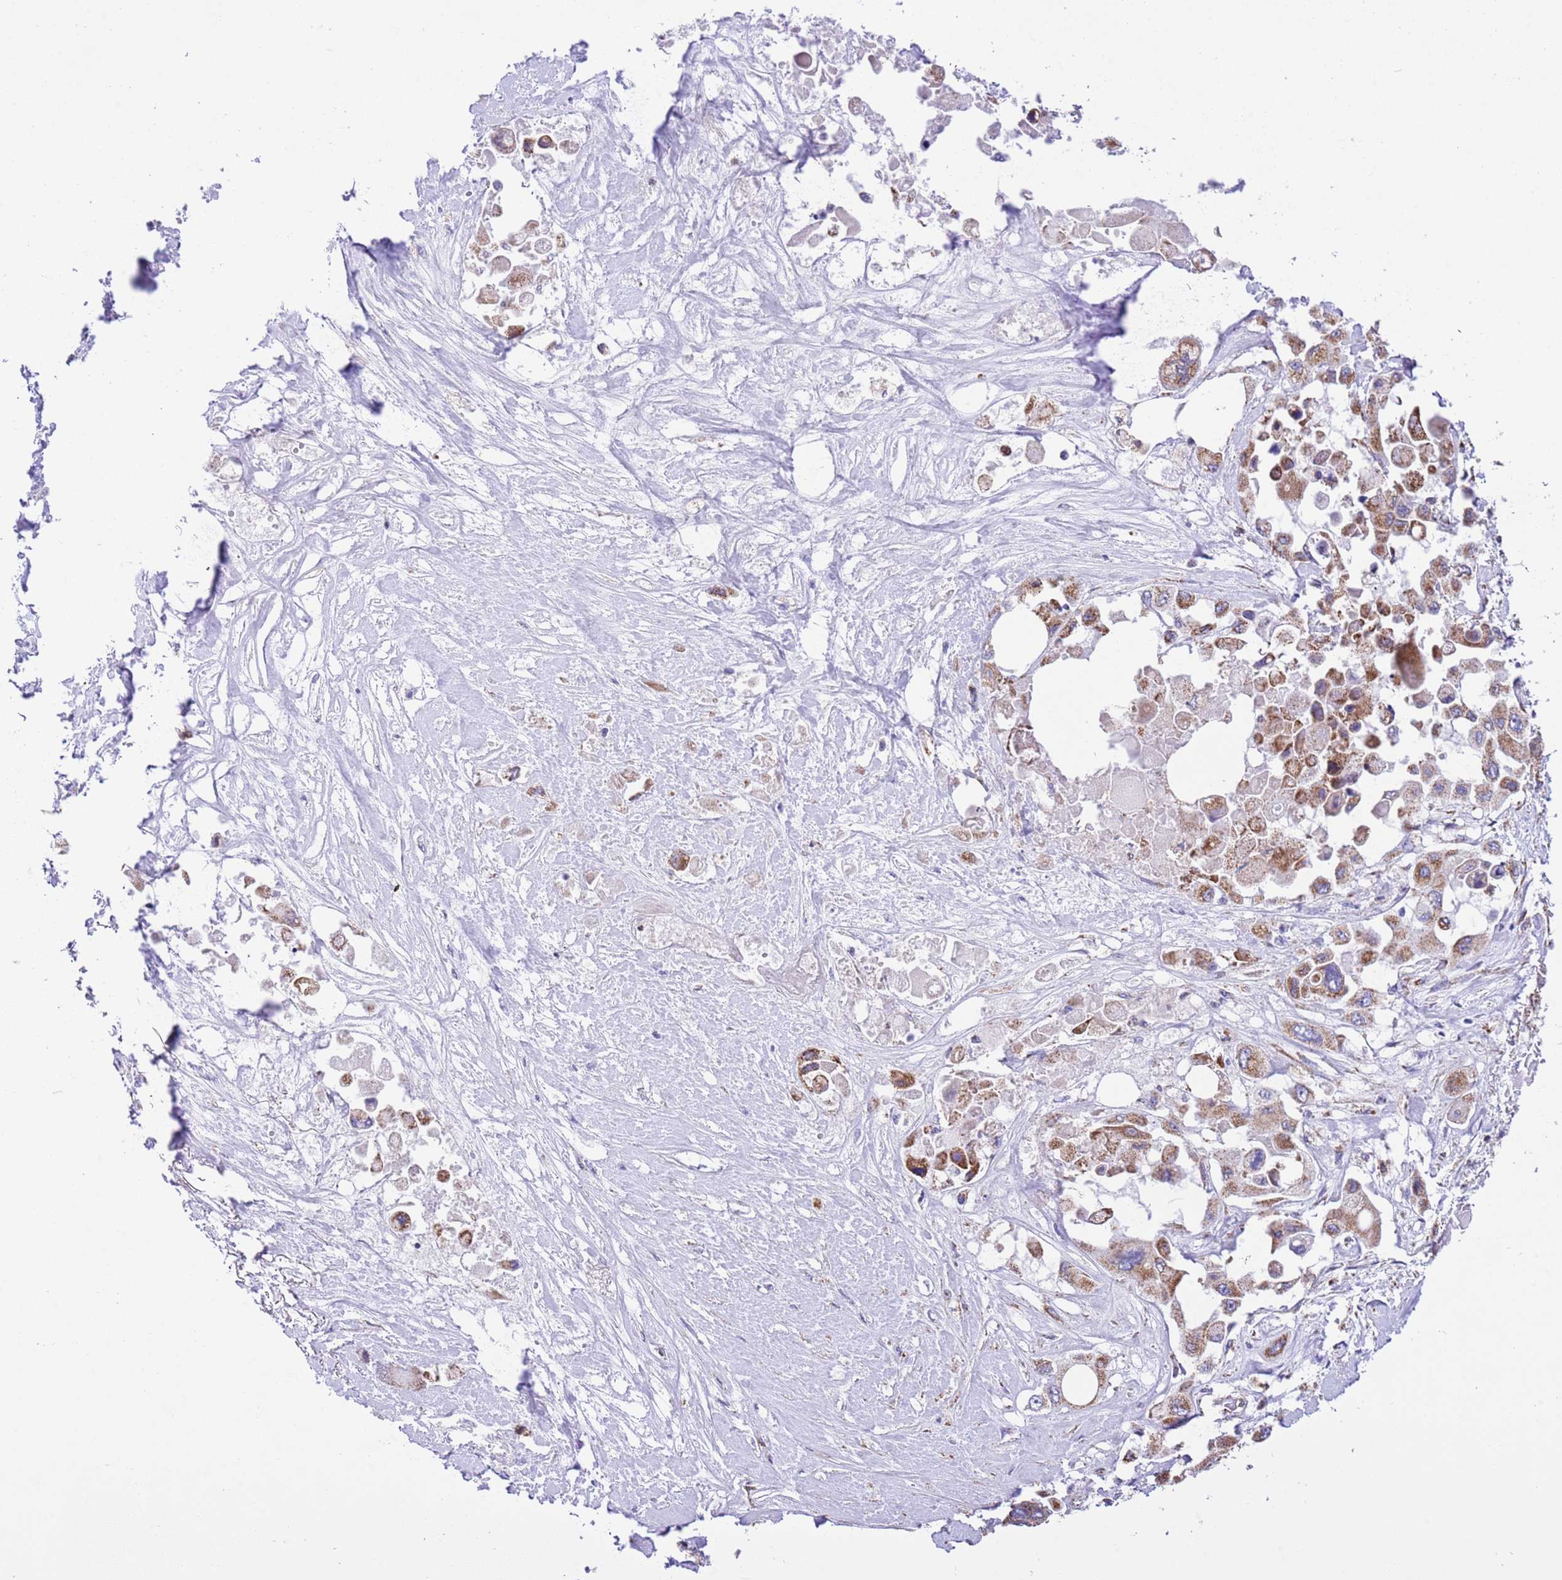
{"staining": {"intensity": "moderate", "quantity": ">75%", "location": "cytoplasmic/membranous"}, "tissue": "pancreatic cancer", "cell_type": "Tumor cells", "image_type": "cancer", "snomed": [{"axis": "morphology", "description": "Adenocarcinoma, NOS"}, {"axis": "topography", "description": "Pancreas"}], "caption": "About >75% of tumor cells in human pancreatic cancer (adenocarcinoma) exhibit moderate cytoplasmic/membranous protein expression as visualized by brown immunohistochemical staining.", "gene": "TEKTIP1", "patient": {"sex": "male", "age": 92}}